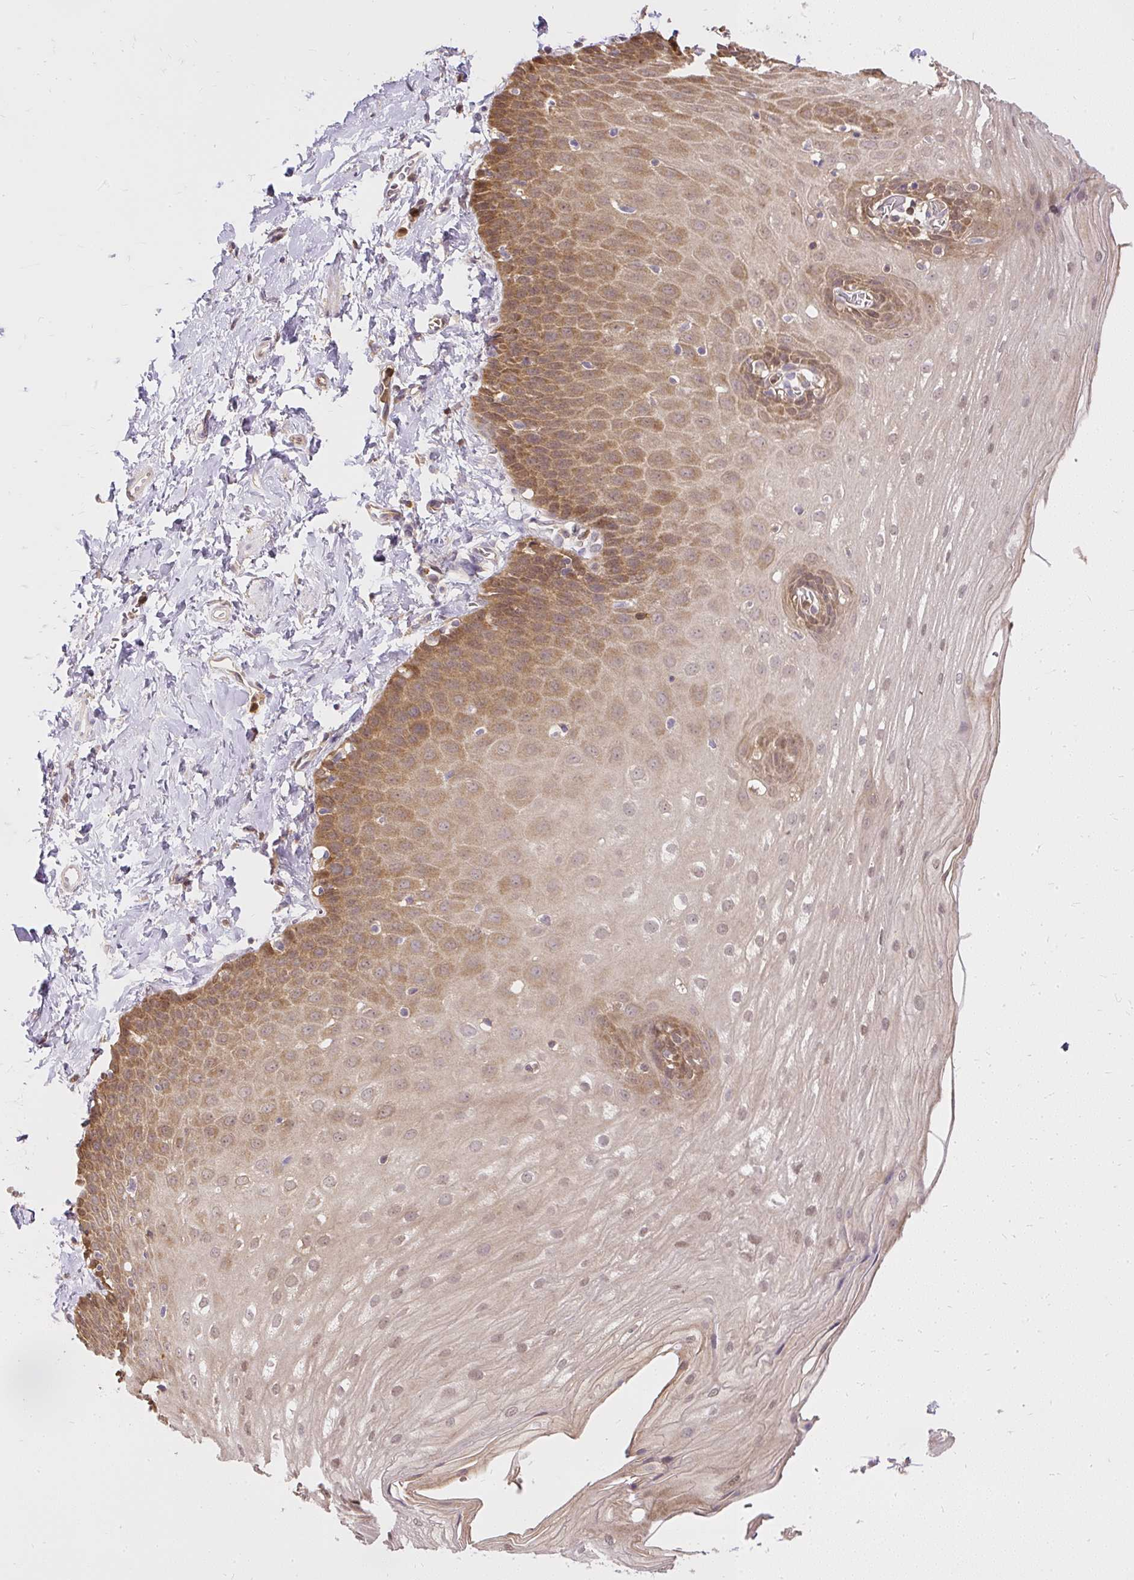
{"staining": {"intensity": "moderate", "quantity": ">75%", "location": "cytoplasmic/membranous"}, "tissue": "esophagus", "cell_type": "Squamous epithelial cells", "image_type": "normal", "snomed": [{"axis": "morphology", "description": "Normal tissue, NOS"}, {"axis": "topography", "description": "Esophagus"}], "caption": "Squamous epithelial cells show medium levels of moderate cytoplasmic/membranous positivity in approximately >75% of cells in normal human esophagus. (DAB IHC, brown staining for protein, blue staining for nuclei).", "gene": "AP5S1", "patient": {"sex": "male", "age": 70}}